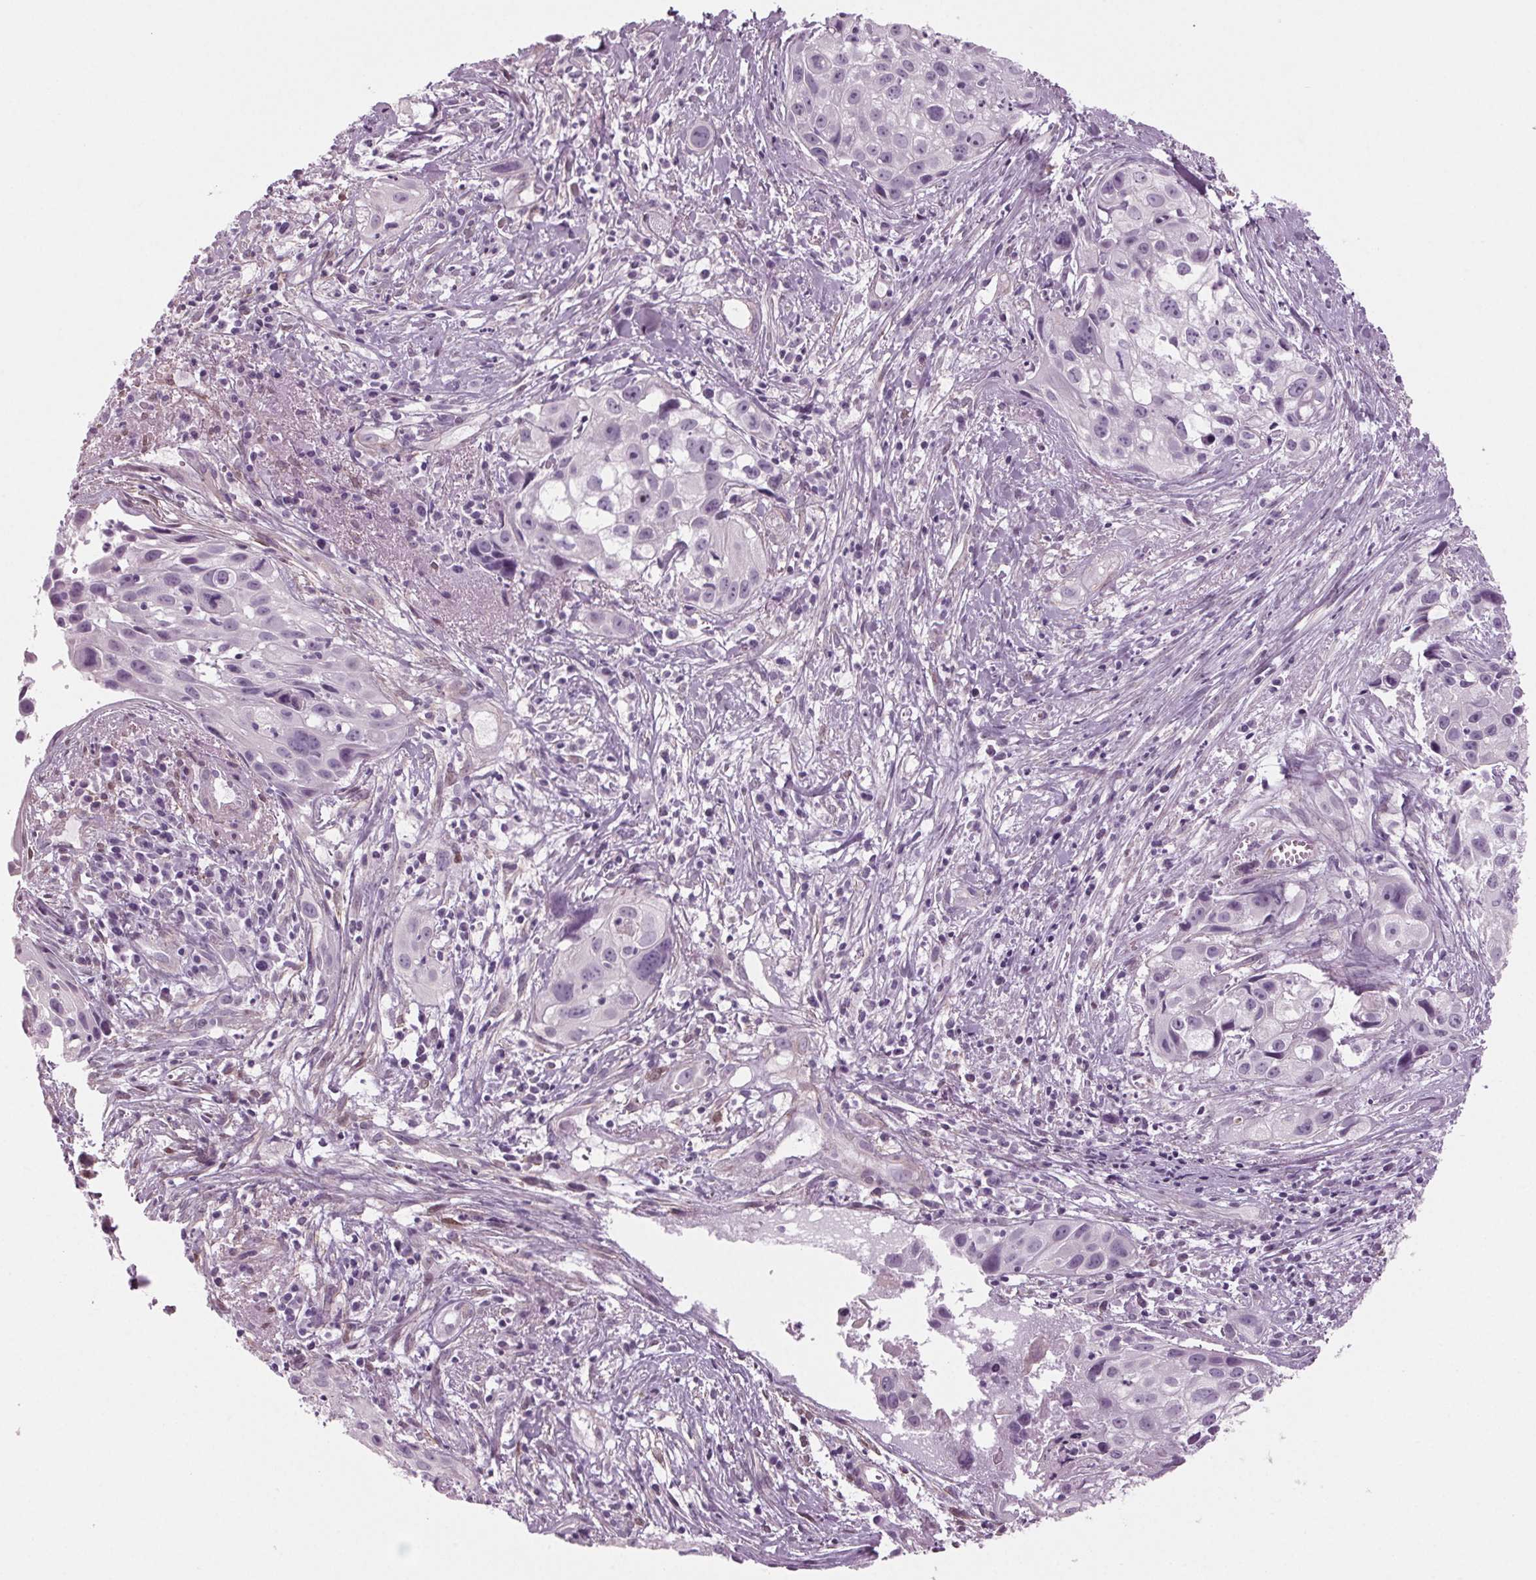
{"staining": {"intensity": "negative", "quantity": "none", "location": "none"}, "tissue": "cervical cancer", "cell_type": "Tumor cells", "image_type": "cancer", "snomed": [{"axis": "morphology", "description": "Squamous cell carcinoma, NOS"}, {"axis": "topography", "description": "Cervix"}], "caption": "Immunohistochemistry image of neoplastic tissue: human squamous cell carcinoma (cervical) stained with DAB (3,3'-diaminobenzidine) displays no significant protein expression in tumor cells. (Stains: DAB (3,3'-diaminobenzidine) IHC with hematoxylin counter stain, Microscopy: brightfield microscopy at high magnification).", "gene": "BHLHE22", "patient": {"sex": "female", "age": 53}}